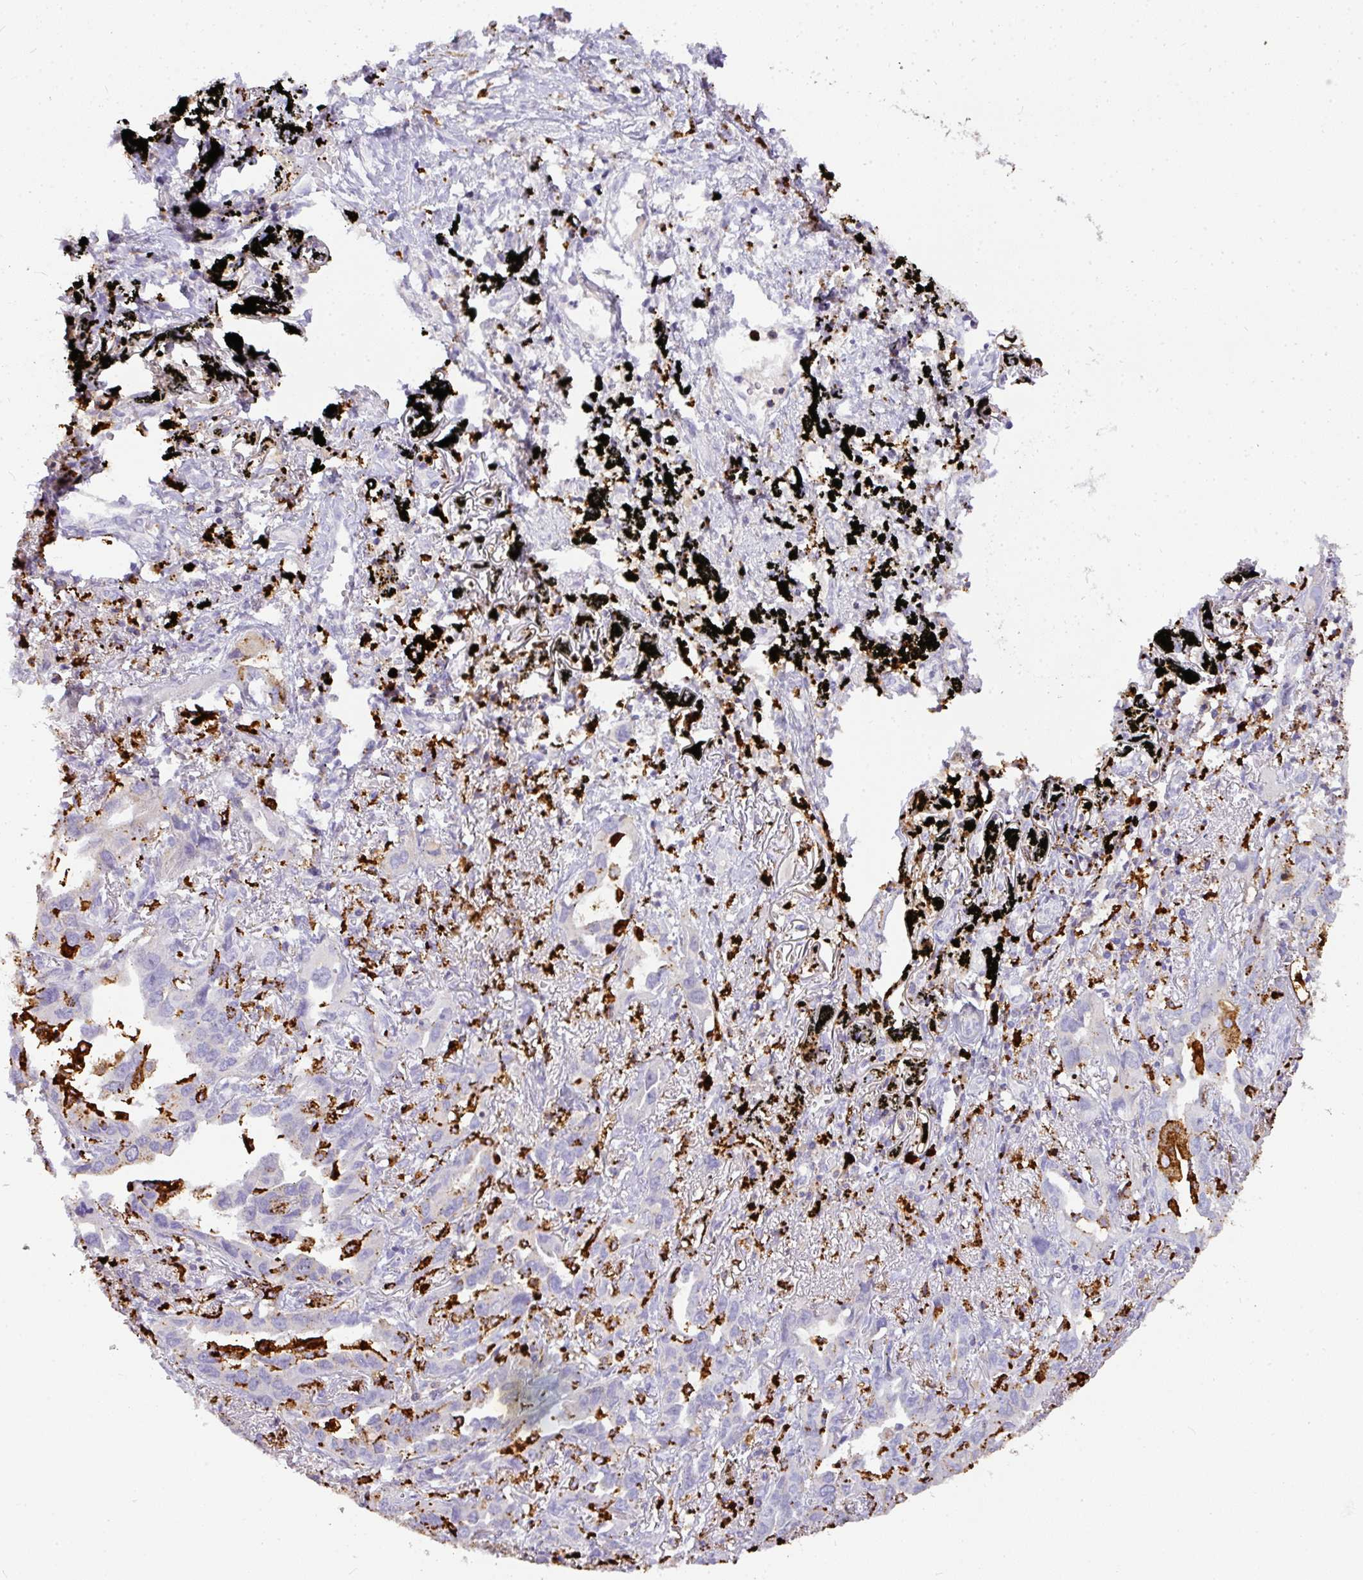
{"staining": {"intensity": "negative", "quantity": "none", "location": "none"}, "tissue": "lung cancer", "cell_type": "Tumor cells", "image_type": "cancer", "snomed": [{"axis": "morphology", "description": "Adenocarcinoma, NOS"}, {"axis": "topography", "description": "Lung"}], "caption": "DAB (3,3'-diaminobenzidine) immunohistochemical staining of lung cancer demonstrates no significant expression in tumor cells. (DAB (3,3'-diaminobenzidine) IHC, high magnification).", "gene": "MMACHC", "patient": {"sex": "male", "age": 67}}